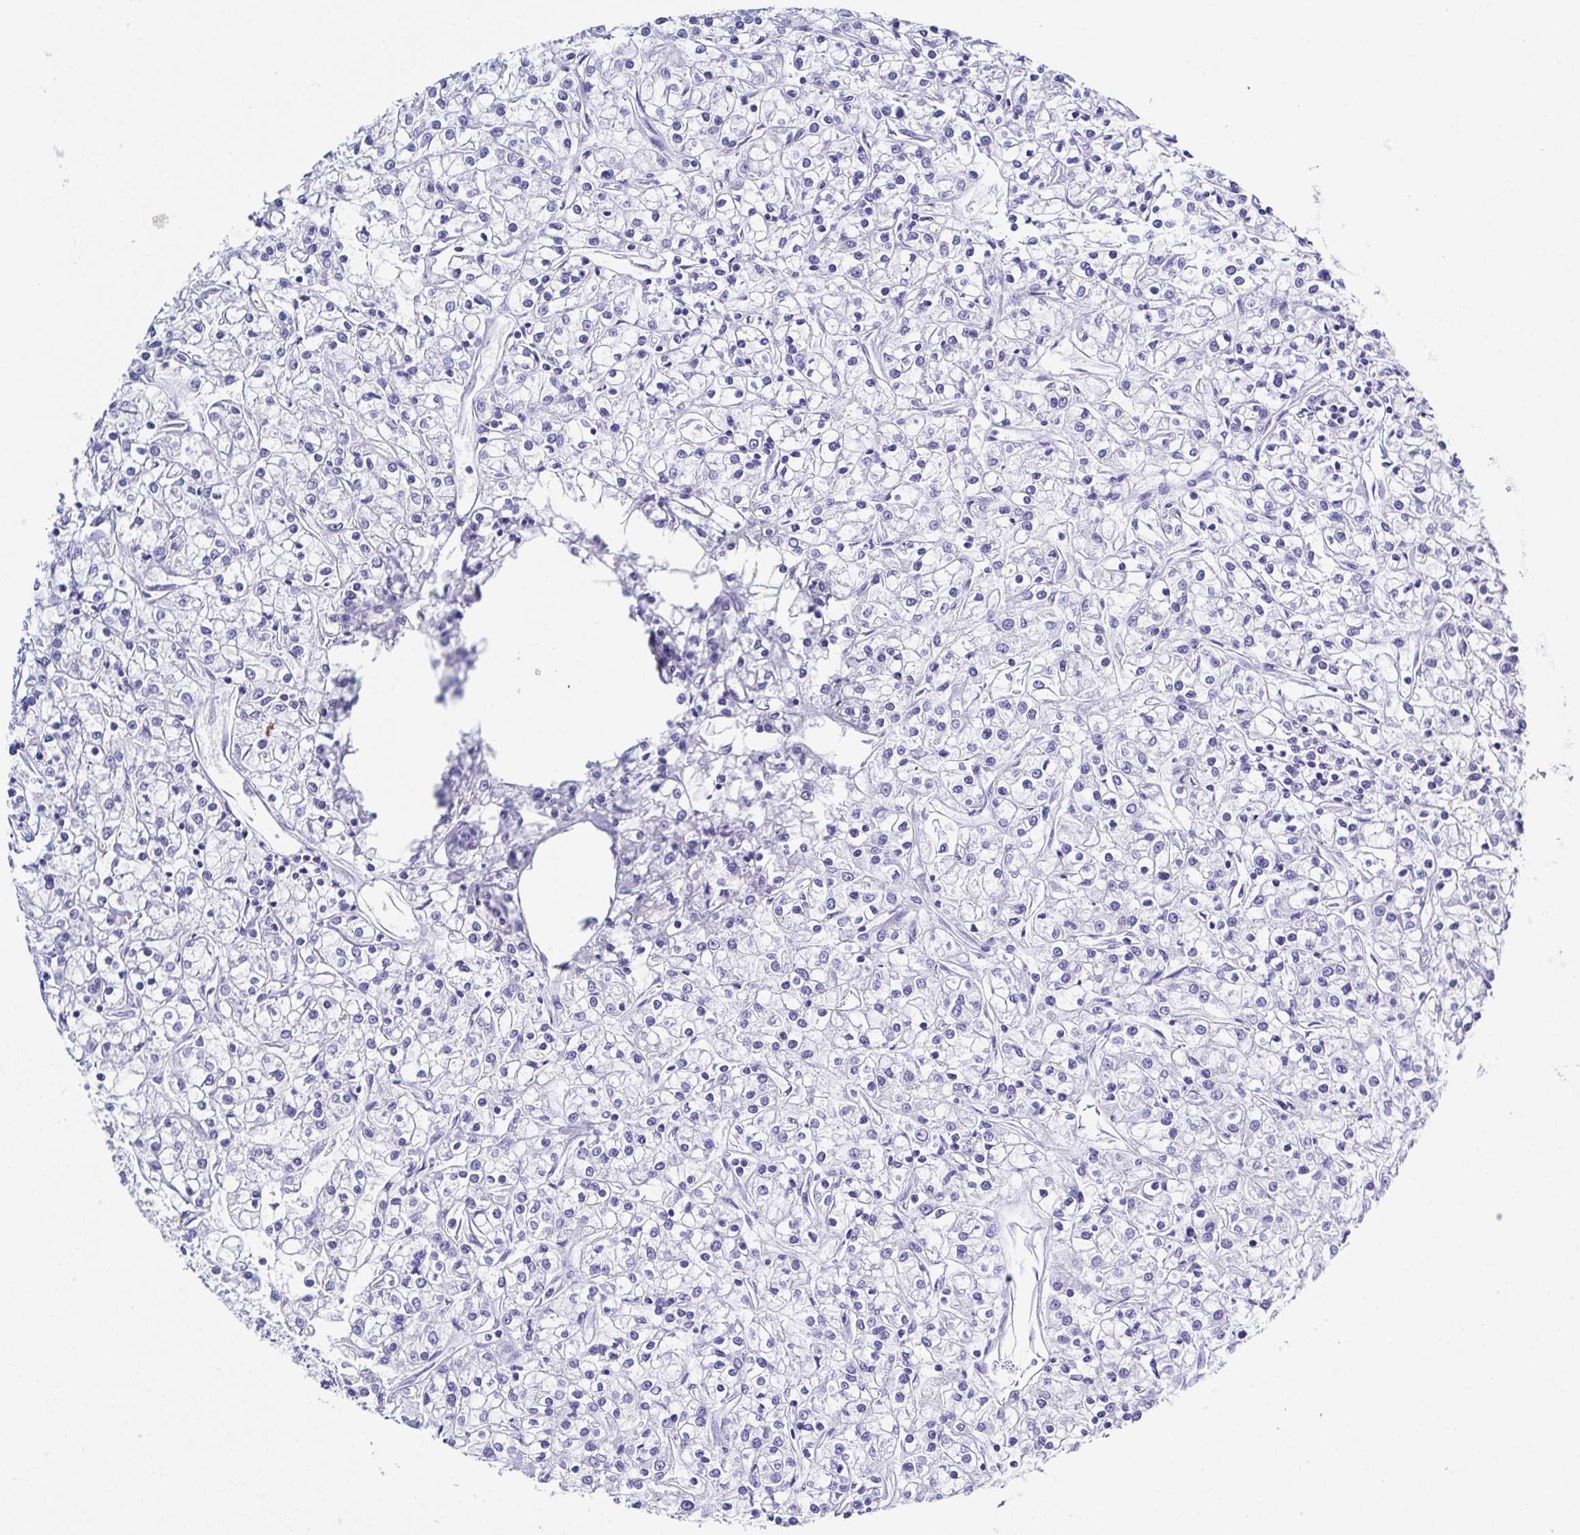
{"staining": {"intensity": "negative", "quantity": "none", "location": "none"}, "tissue": "renal cancer", "cell_type": "Tumor cells", "image_type": "cancer", "snomed": [{"axis": "morphology", "description": "Adenocarcinoma, NOS"}, {"axis": "topography", "description": "Kidney"}], "caption": "The photomicrograph exhibits no significant positivity in tumor cells of renal cancer.", "gene": "TNNT2", "patient": {"sex": "female", "age": 59}}